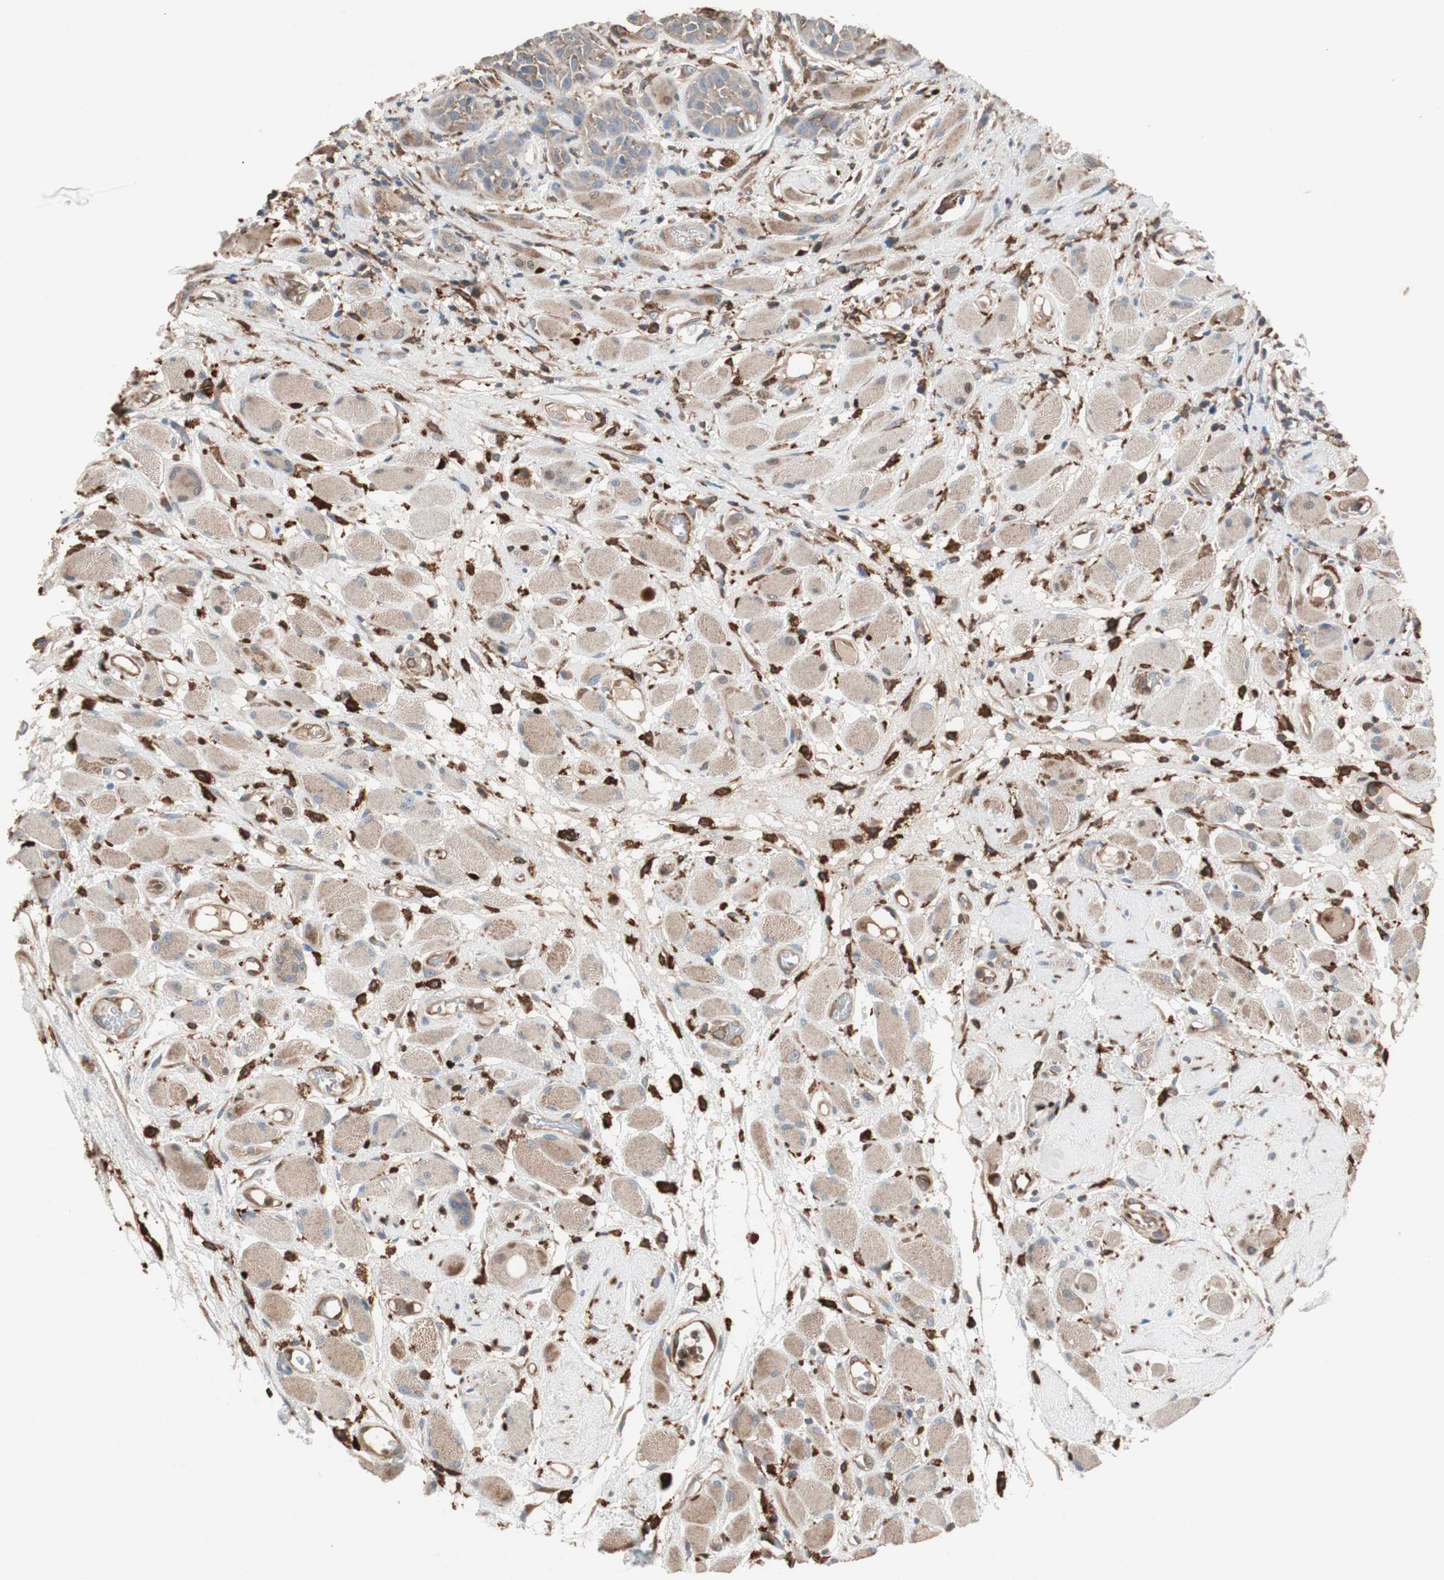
{"staining": {"intensity": "moderate", "quantity": ">75%", "location": "cytoplasmic/membranous"}, "tissue": "head and neck cancer", "cell_type": "Tumor cells", "image_type": "cancer", "snomed": [{"axis": "morphology", "description": "Squamous cell carcinoma, NOS"}, {"axis": "topography", "description": "Head-Neck"}], "caption": "Protein staining by immunohistochemistry (IHC) shows moderate cytoplasmic/membranous expression in approximately >75% of tumor cells in head and neck cancer.", "gene": "STAB1", "patient": {"sex": "male", "age": 62}}